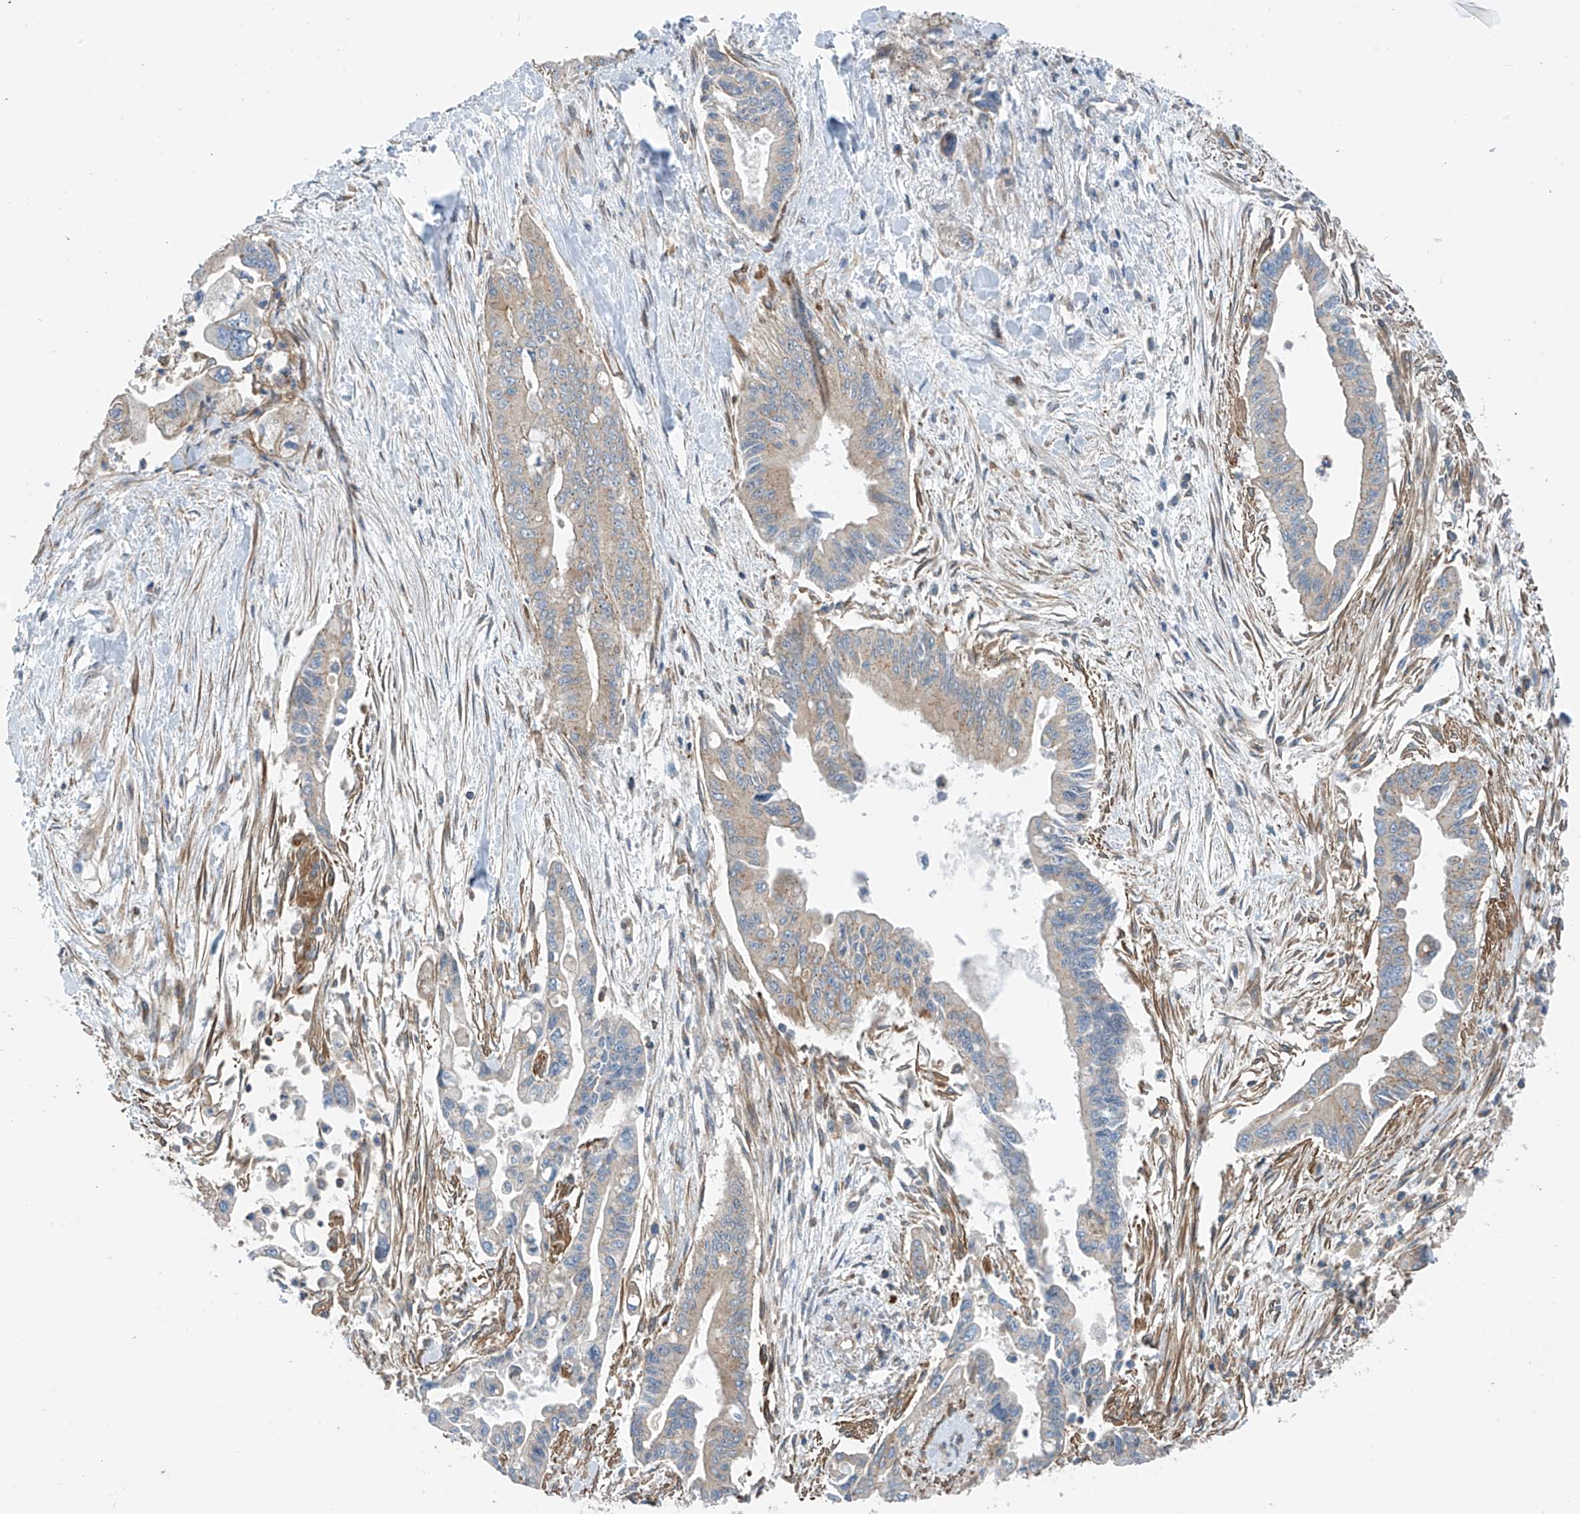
{"staining": {"intensity": "weak", "quantity": "<25%", "location": "cytoplasmic/membranous"}, "tissue": "pancreatic cancer", "cell_type": "Tumor cells", "image_type": "cancer", "snomed": [{"axis": "morphology", "description": "Adenocarcinoma, NOS"}, {"axis": "topography", "description": "Pancreas"}], "caption": "An image of pancreatic cancer (adenocarcinoma) stained for a protein shows no brown staining in tumor cells.", "gene": "SLC1A5", "patient": {"sex": "male", "age": 70}}